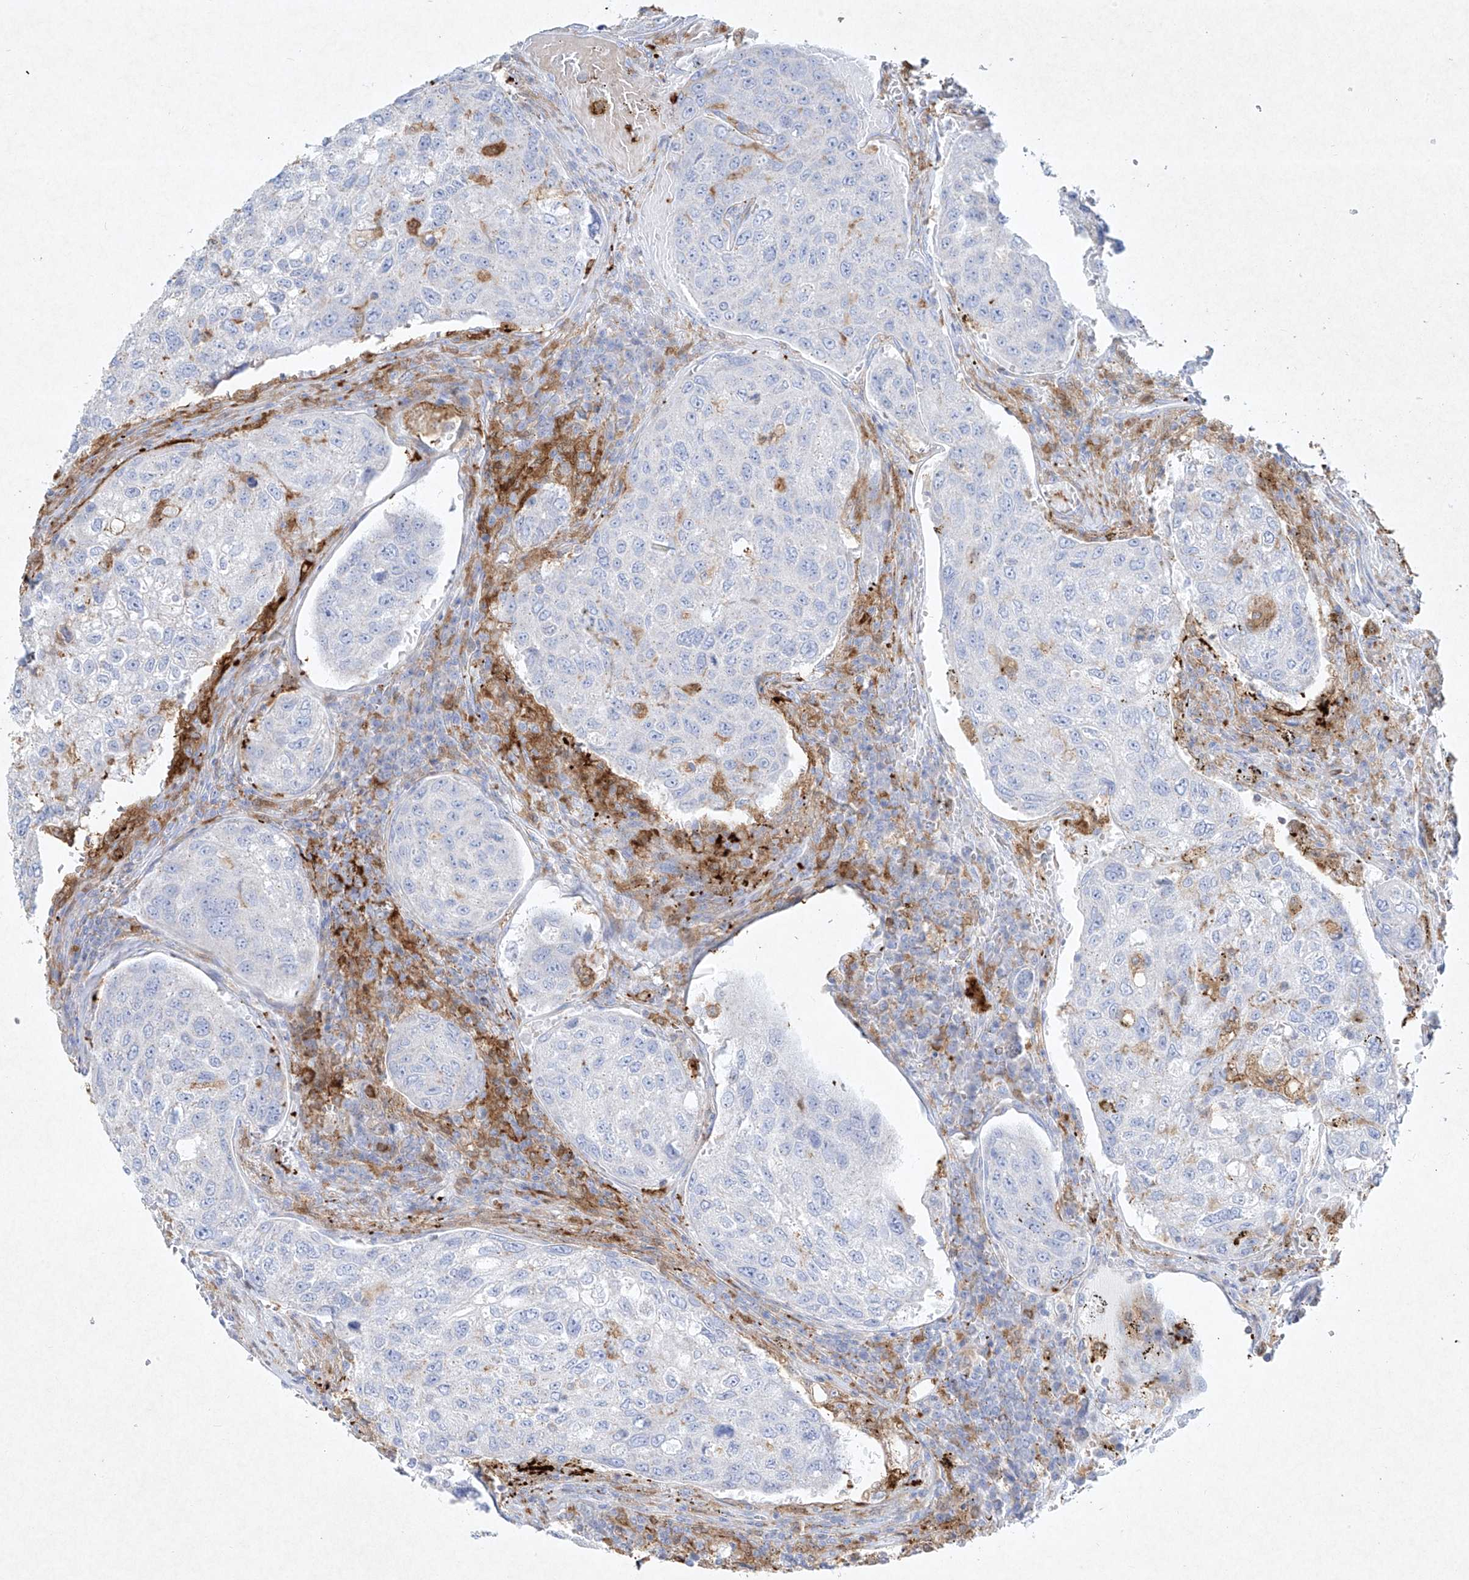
{"staining": {"intensity": "negative", "quantity": "none", "location": "none"}, "tissue": "urothelial cancer", "cell_type": "Tumor cells", "image_type": "cancer", "snomed": [{"axis": "morphology", "description": "Urothelial carcinoma, High grade"}, {"axis": "topography", "description": "Lymph node"}, {"axis": "topography", "description": "Urinary bladder"}], "caption": "High-grade urothelial carcinoma stained for a protein using IHC reveals no positivity tumor cells.", "gene": "PLEK", "patient": {"sex": "male", "age": 51}}